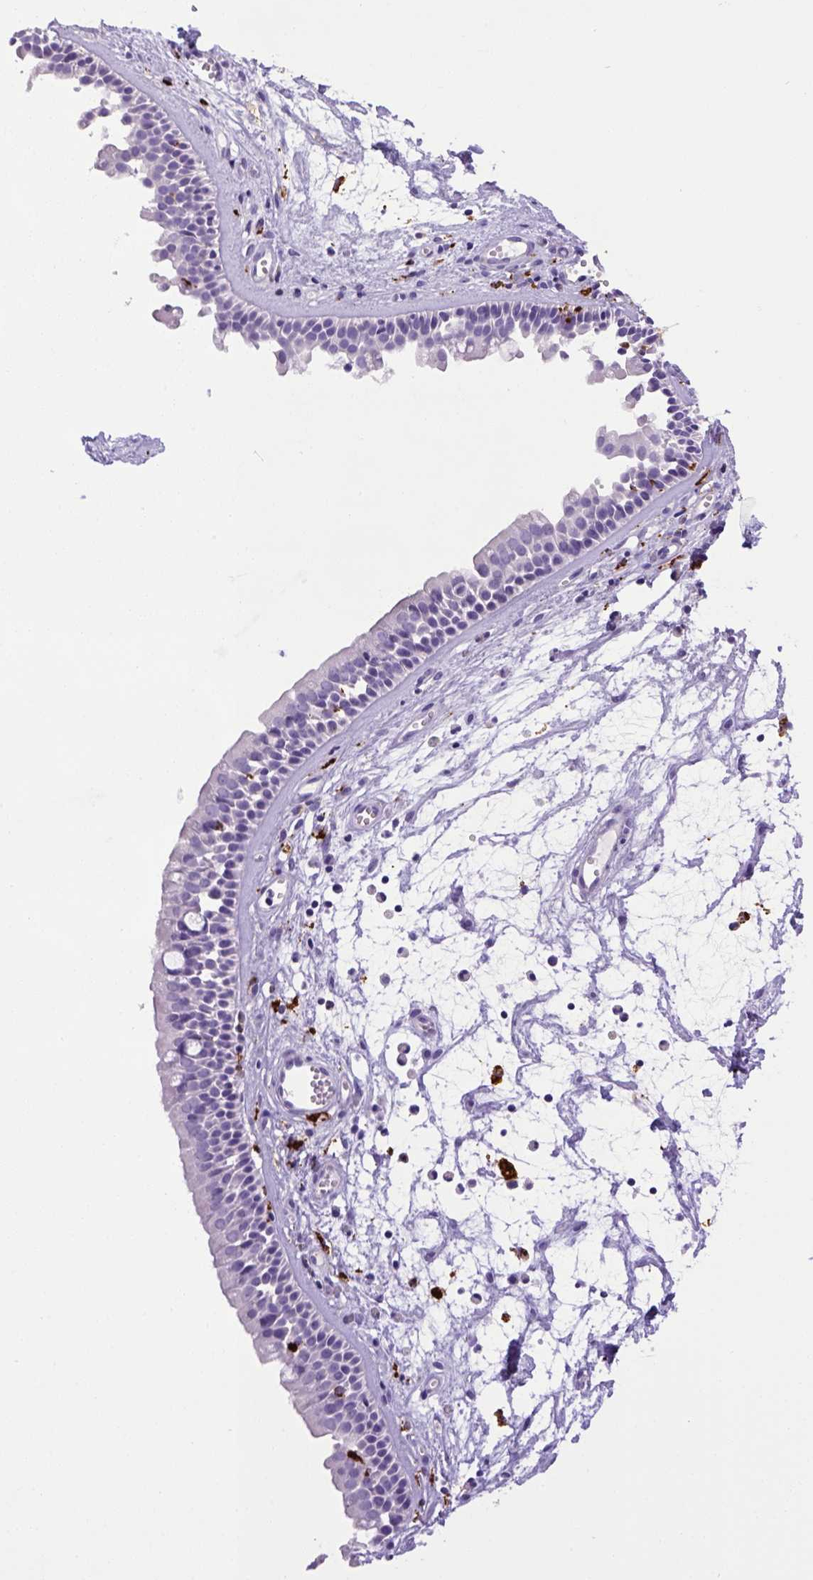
{"staining": {"intensity": "negative", "quantity": "none", "location": "none"}, "tissue": "nasopharynx", "cell_type": "Respiratory epithelial cells", "image_type": "normal", "snomed": [{"axis": "morphology", "description": "Normal tissue, NOS"}, {"axis": "topography", "description": "Nasopharynx"}], "caption": "A high-resolution photomicrograph shows IHC staining of normal nasopharynx, which displays no significant expression in respiratory epithelial cells. (Immunohistochemistry, brightfield microscopy, high magnification).", "gene": "CD68", "patient": {"sex": "female", "age": 68}}